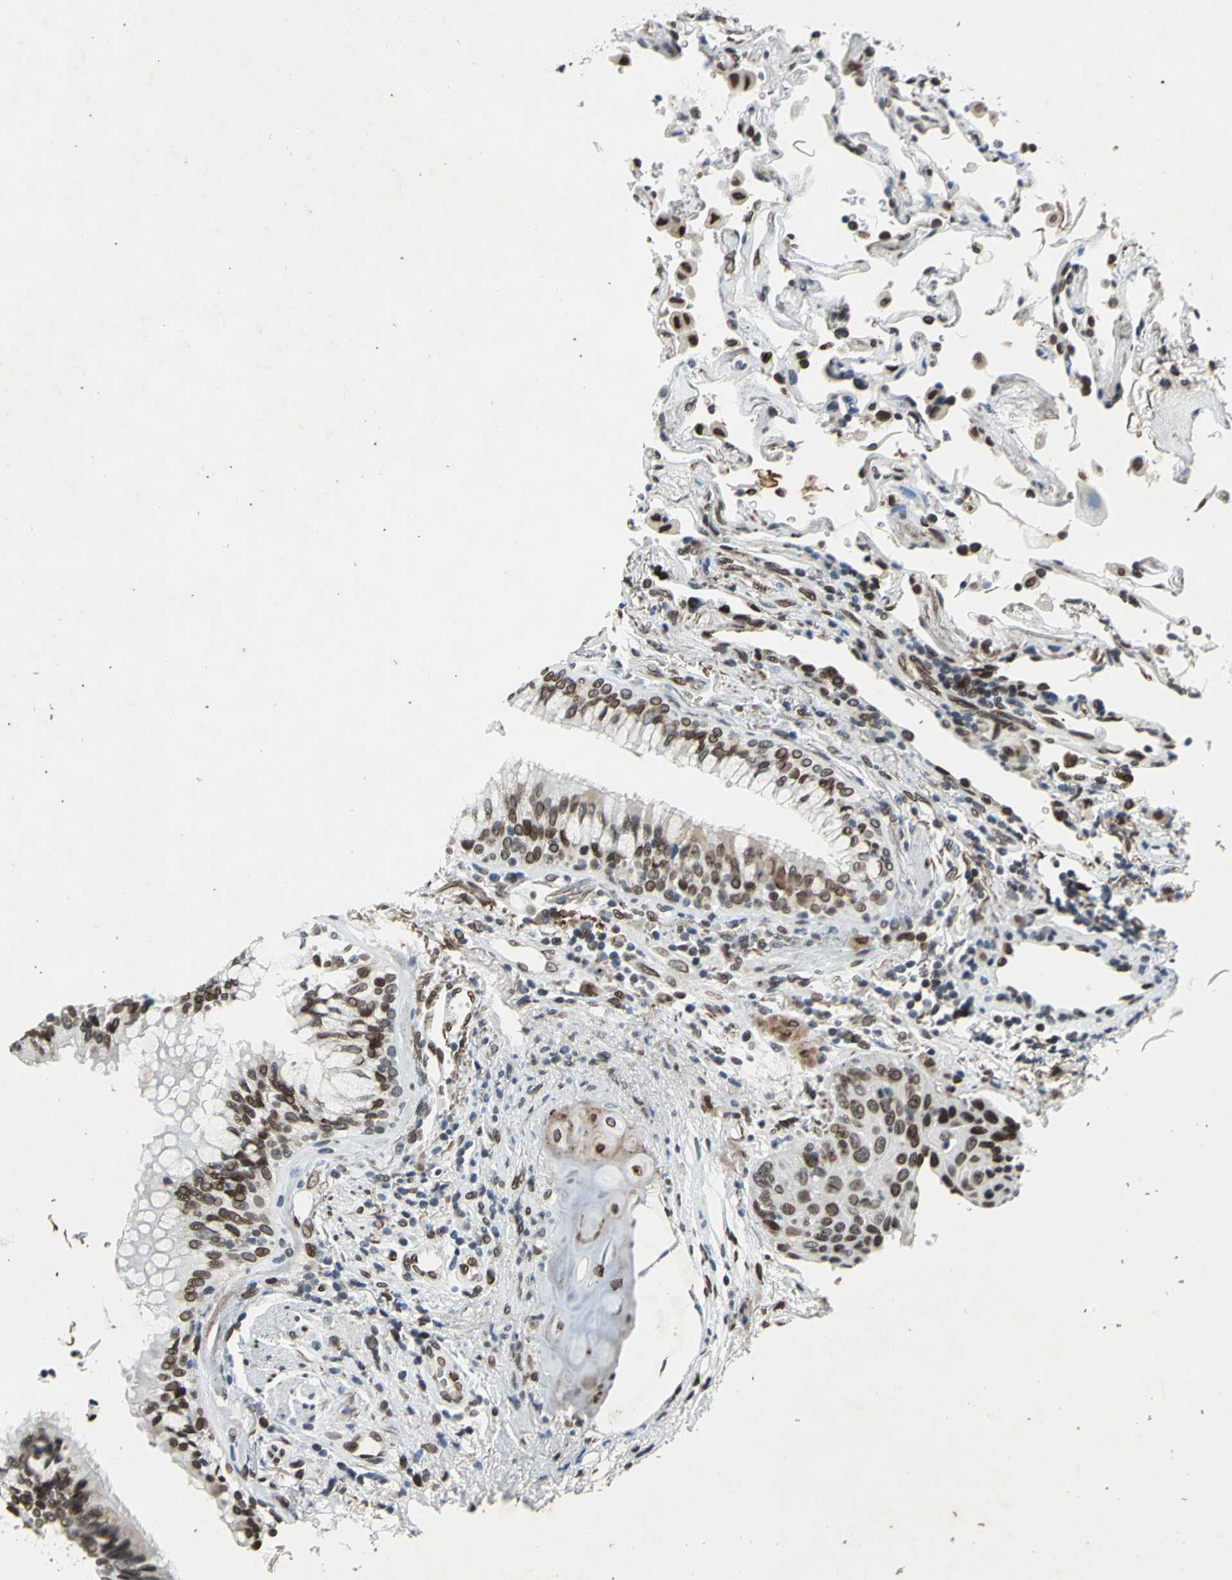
{"staining": {"intensity": "moderate", "quantity": ">75%", "location": "nuclear"}, "tissue": "lung cancer", "cell_type": "Tumor cells", "image_type": "cancer", "snomed": [{"axis": "morphology", "description": "Squamous cell carcinoma, NOS"}, {"axis": "topography", "description": "Lung"}], "caption": "Human lung cancer stained with a protein marker exhibits moderate staining in tumor cells.", "gene": "ISY1", "patient": {"sex": "female", "age": 67}}